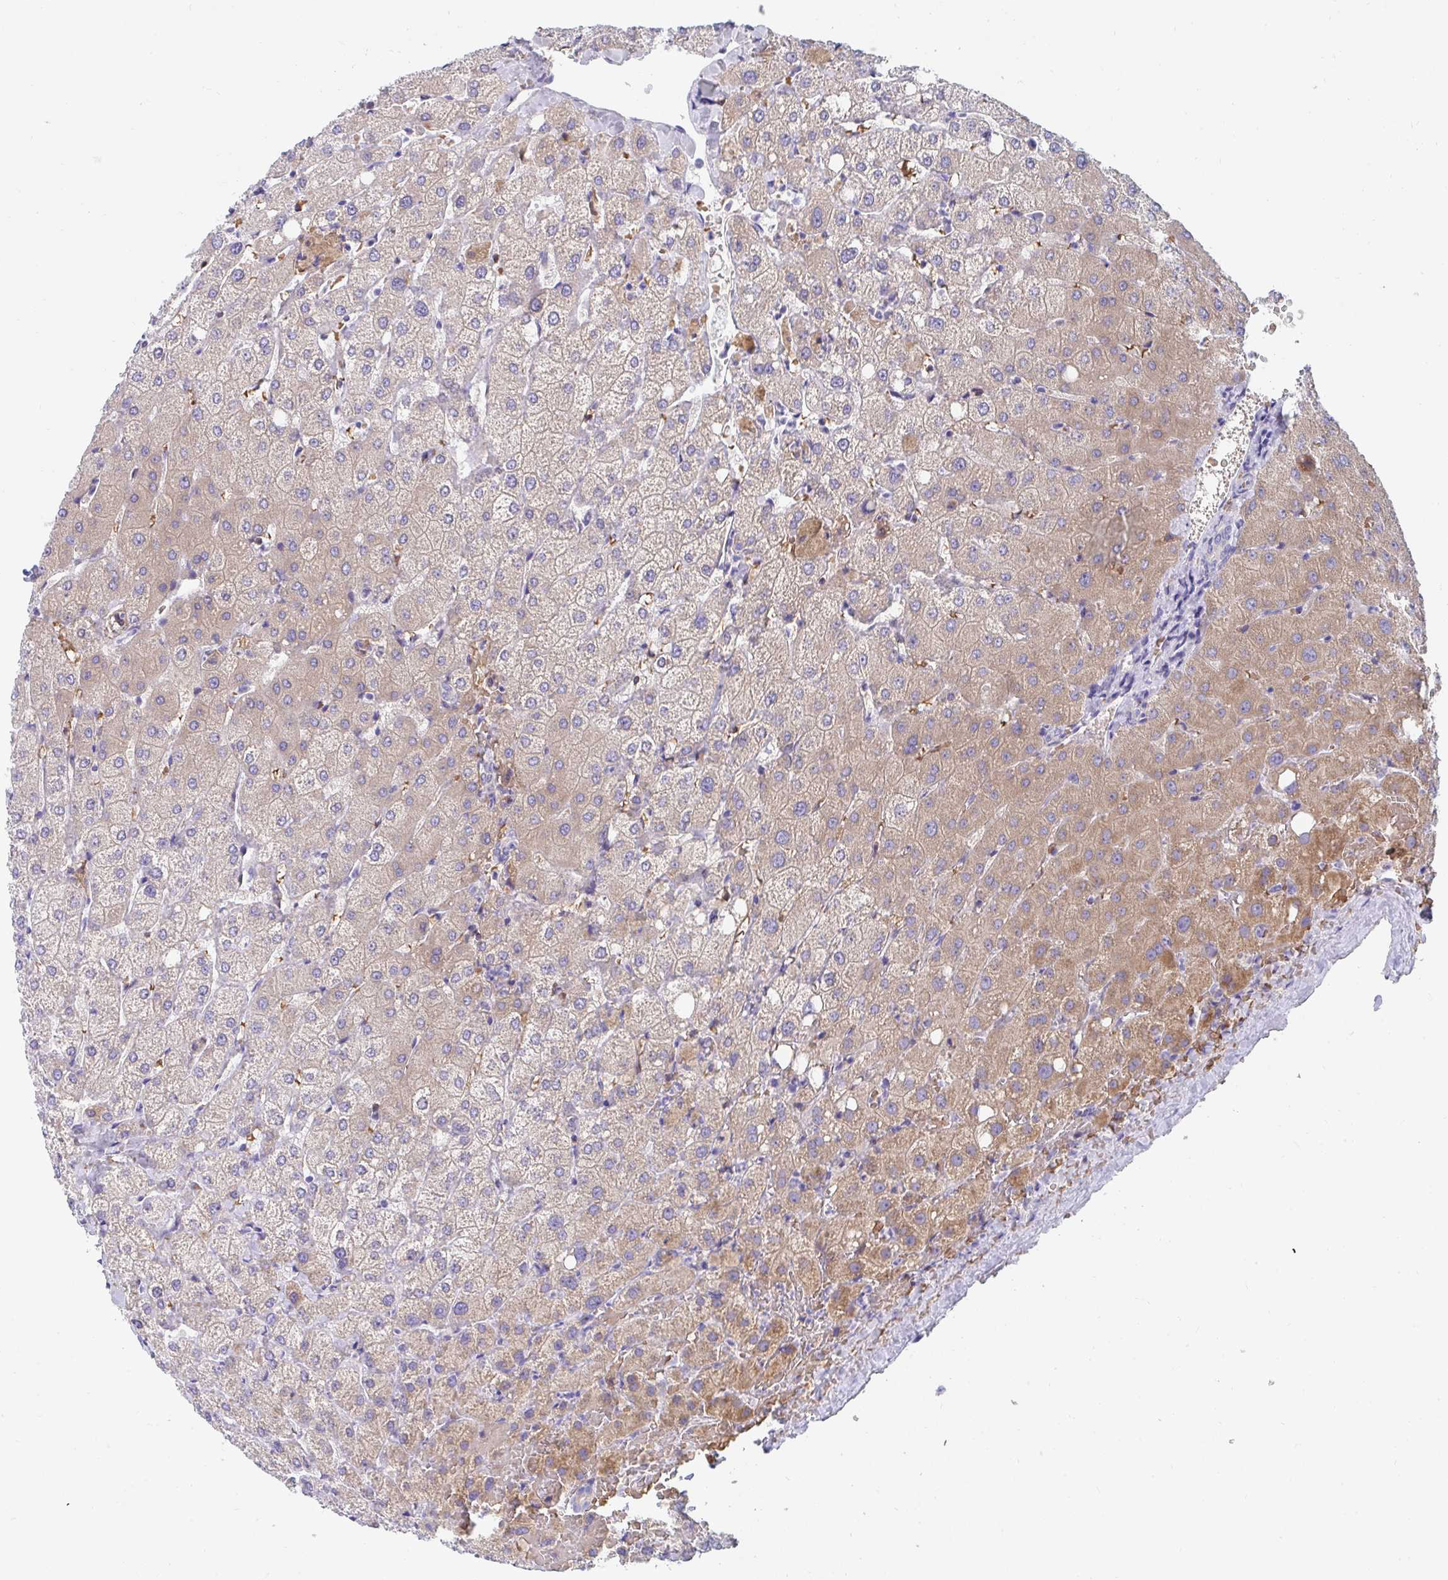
{"staining": {"intensity": "negative", "quantity": "none", "location": "none"}, "tissue": "liver", "cell_type": "Cholangiocytes", "image_type": "normal", "snomed": [{"axis": "morphology", "description": "Normal tissue, NOS"}, {"axis": "topography", "description": "Liver"}], "caption": "Immunohistochemistry (IHC) photomicrograph of benign liver: liver stained with DAB exhibits no significant protein expression in cholangiocytes.", "gene": "MROH2B", "patient": {"sex": "female", "age": 54}}